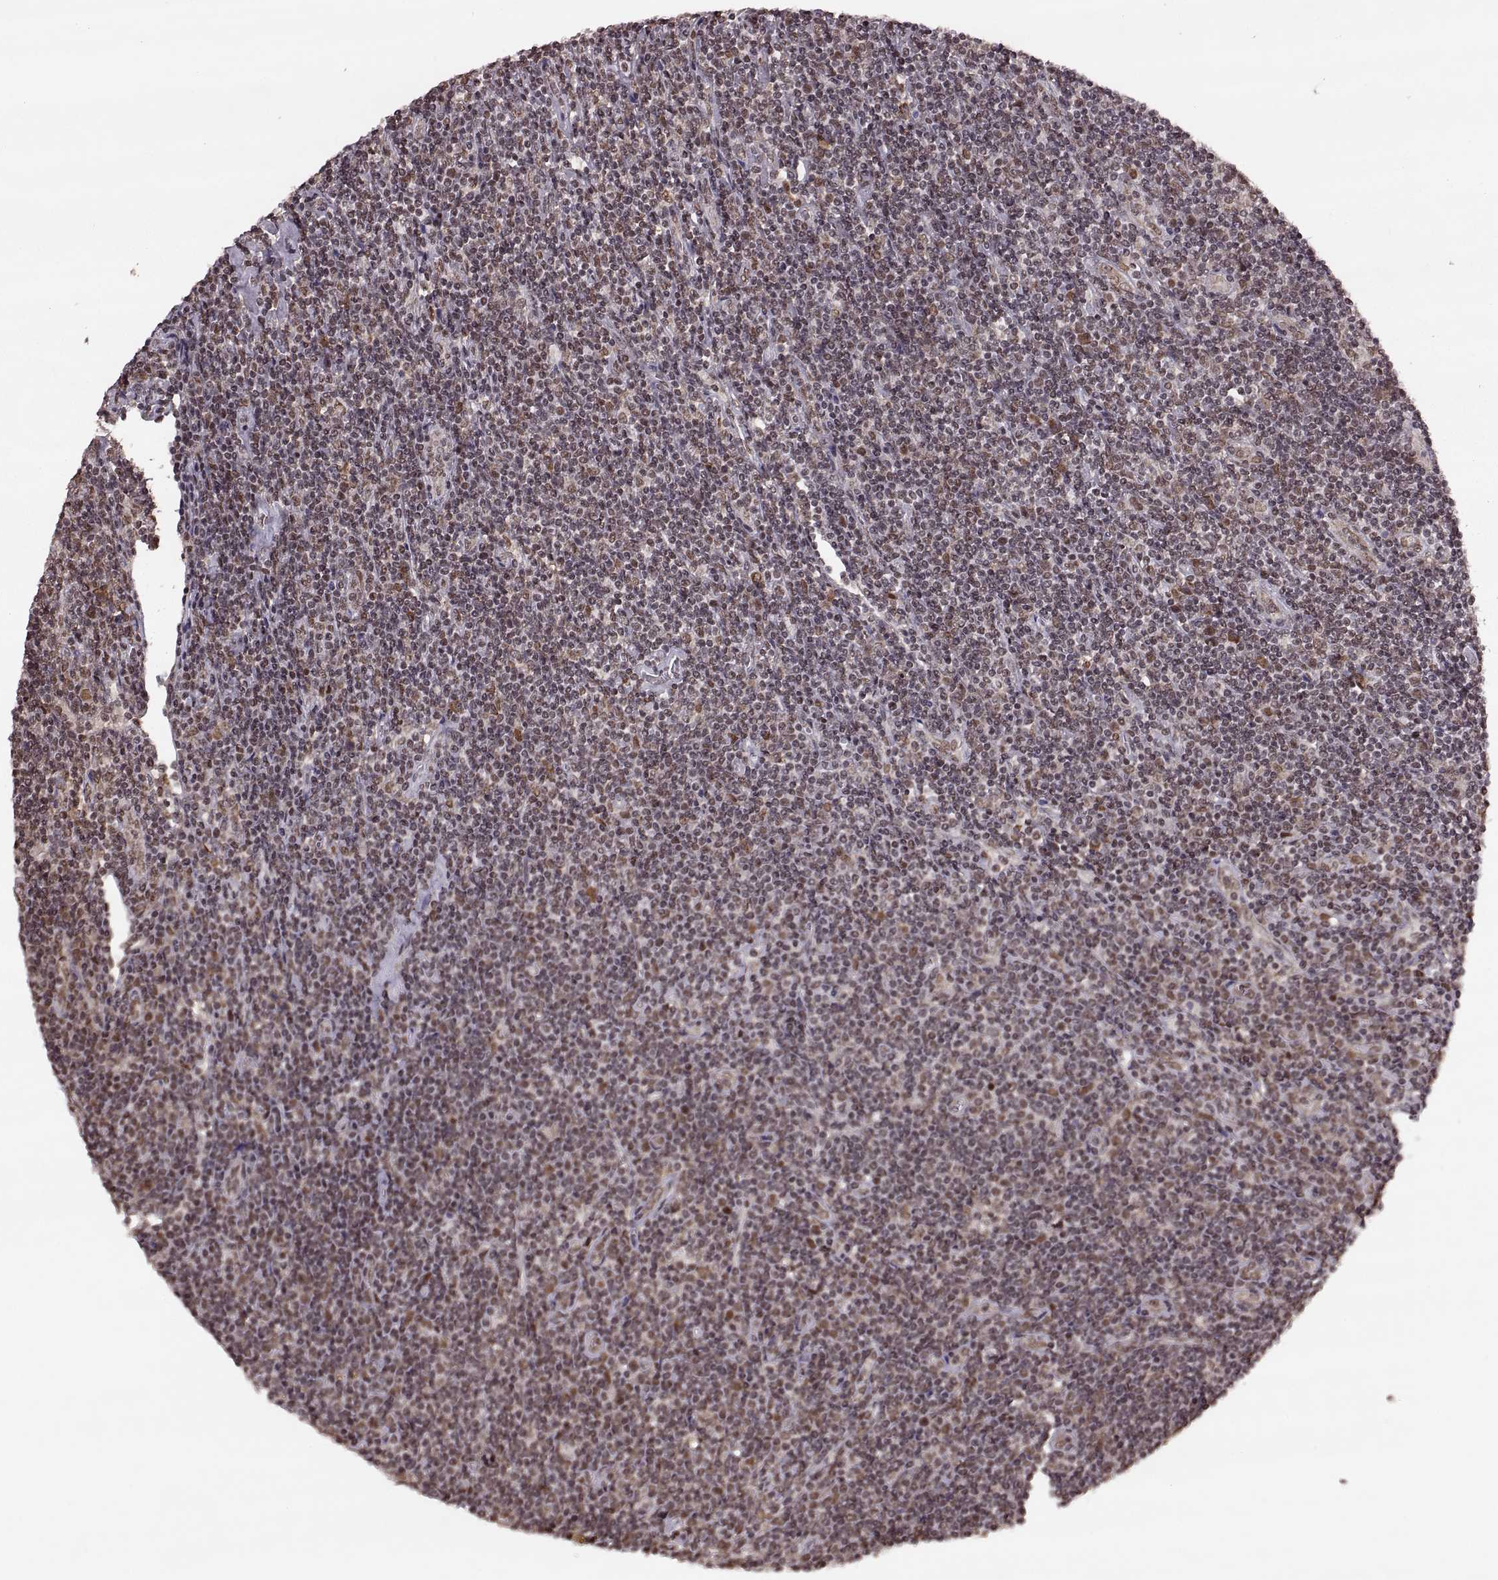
{"staining": {"intensity": "moderate", "quantity": ">75%", "location": "nuclear"}, "tissue": "lymphoma", "cell_type": "Tumor cells", "image_type": "cancer", "snomed": [{"axis": "morphology", "description": "Hodgkin's disease, NOS"}, {"axis": "topography", "description": "Lymph node"}], "caption": "Moderate nuclear protein positivity is present in approximately >75% of tumor cells in lymphoma.", "gene": "RFT1", "patient": {"sex": "male", "age": 40}}